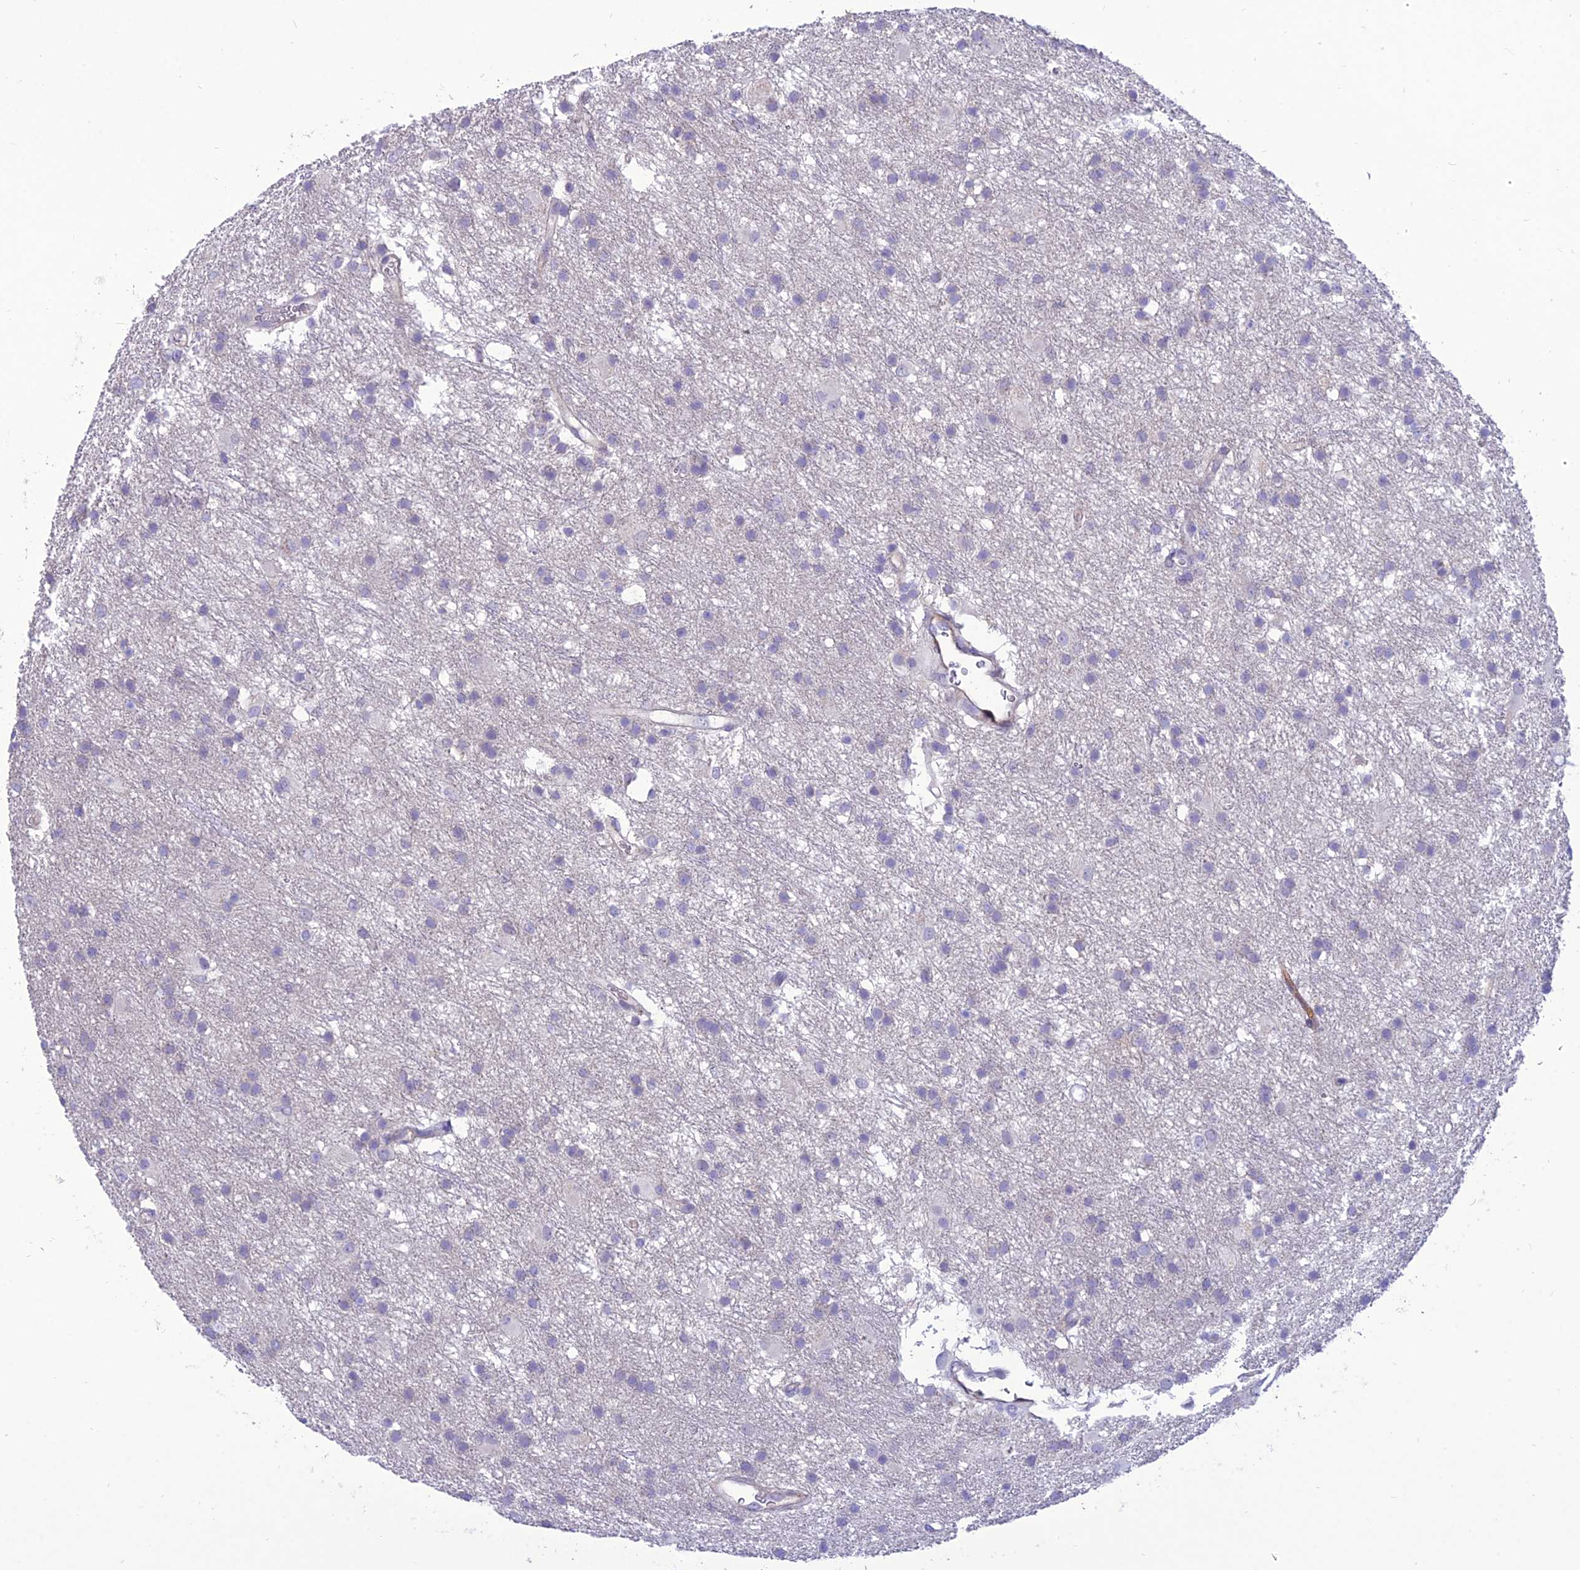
{"staining": {"intensity": "negative", "quantity": "none", "location": "none"}, "tissue": "glioma", "cell_type": "Tumor cells", "image_type": "cancer", "snomed": [{"axis": "morphology", "description": "Glioma, malignant, High grade"}, {"axis": "topography", "description": "Brain"}], "caption": "DAB immunohistochemical staining of glioma shows no significant positivity in tumor cells.", "gene": "TEKT3", "patient": {"sex": "male", "age": 77}}